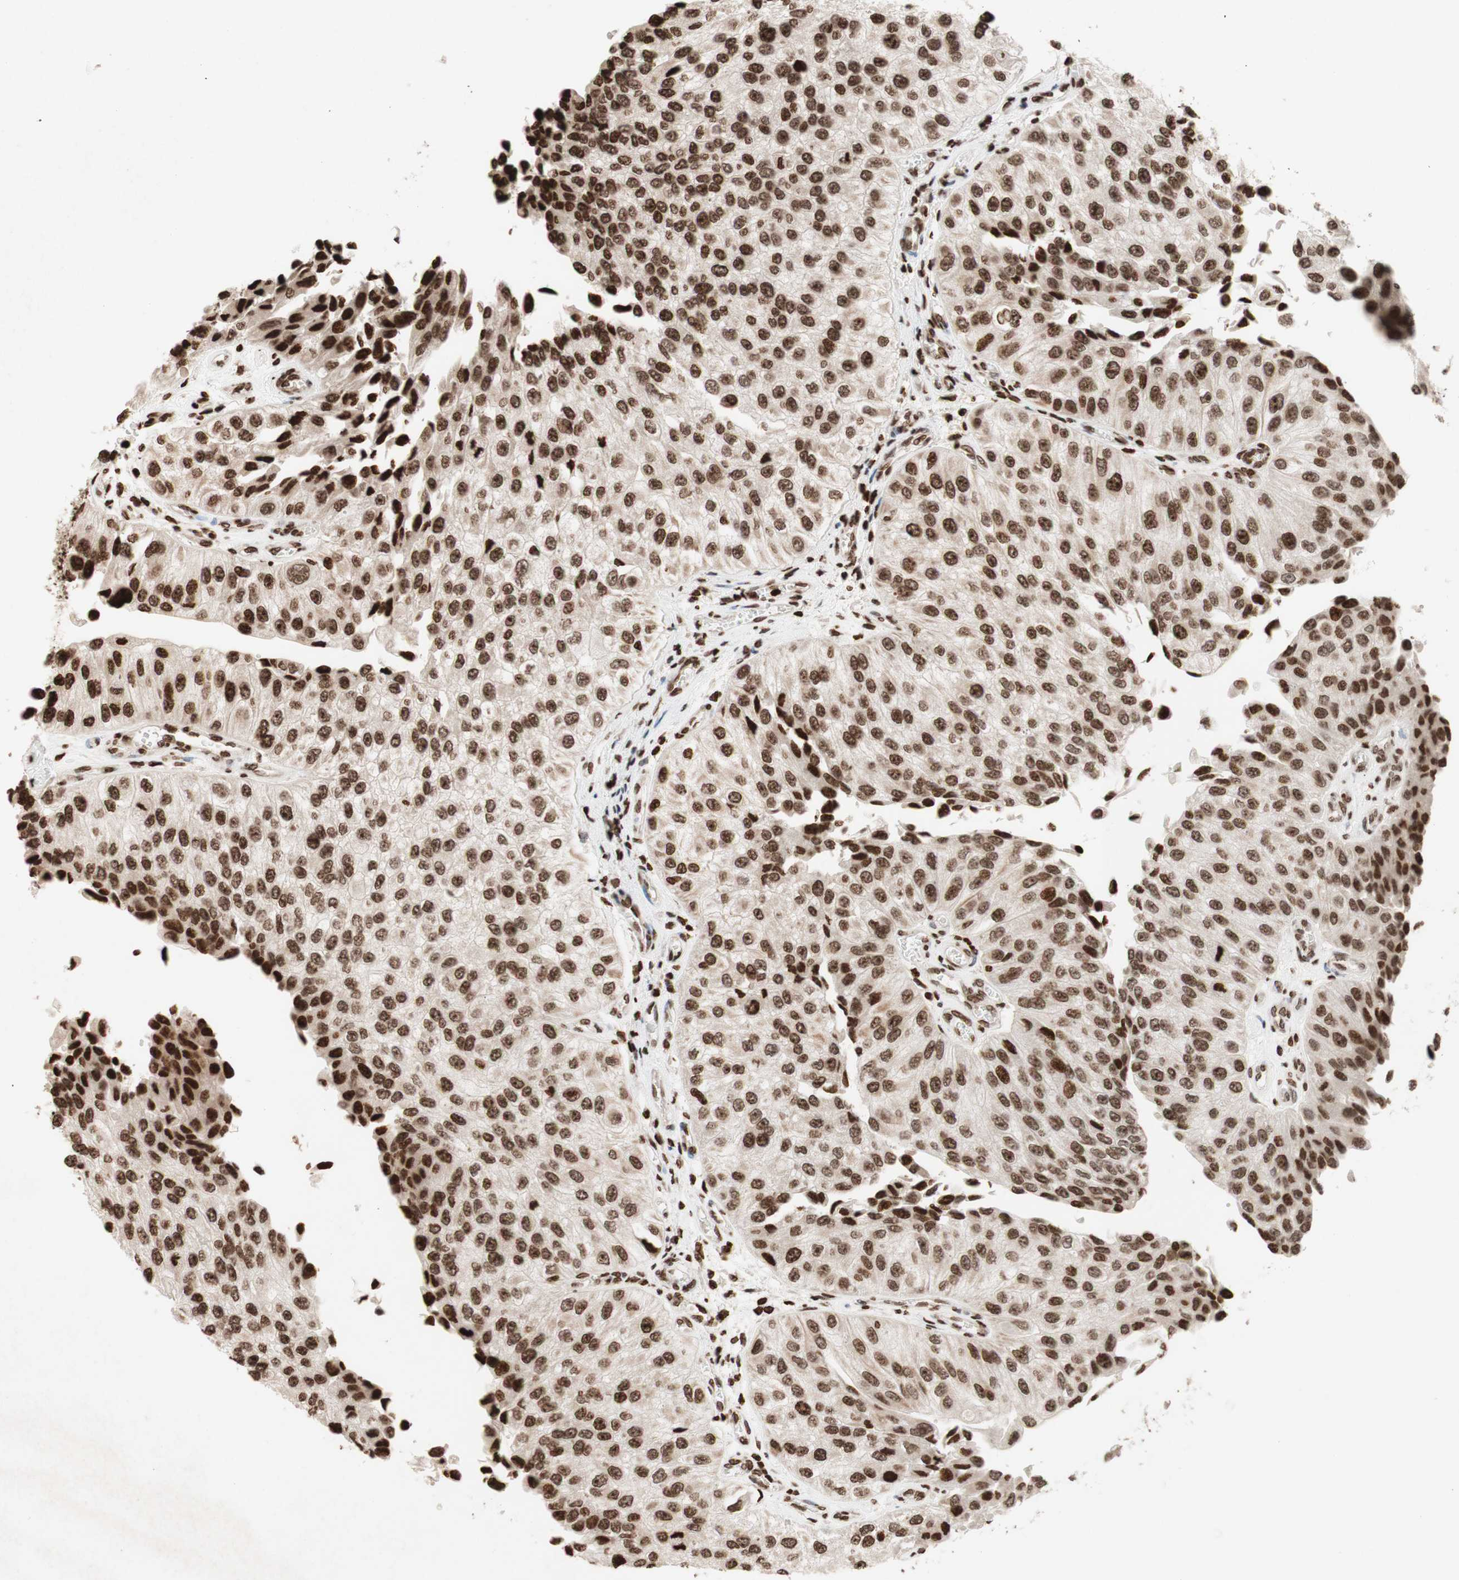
{"staining": {"intensity": "moderate", "quantity": ">75%", "location": "nuclear"}, "tissue": "urothelial cancer", "cell_type": "Tumor cells", "image_type": "cancer", "snomed": [{"axis": "morphology", "description": "Urothelial carcinoma, High grade"}, {"axis": "topography", "description": "Kidney"}, {"axis": "topography", "description": "Urinary bladder"}], "caption": "There is medium levels of moderate nuclear expression in tumor cells of urothelial cancer, as demonstrated by immunohistochemical staining (brown color).", "gene": "NCOA3", "patient": {"sex": "male", "age": 77}}